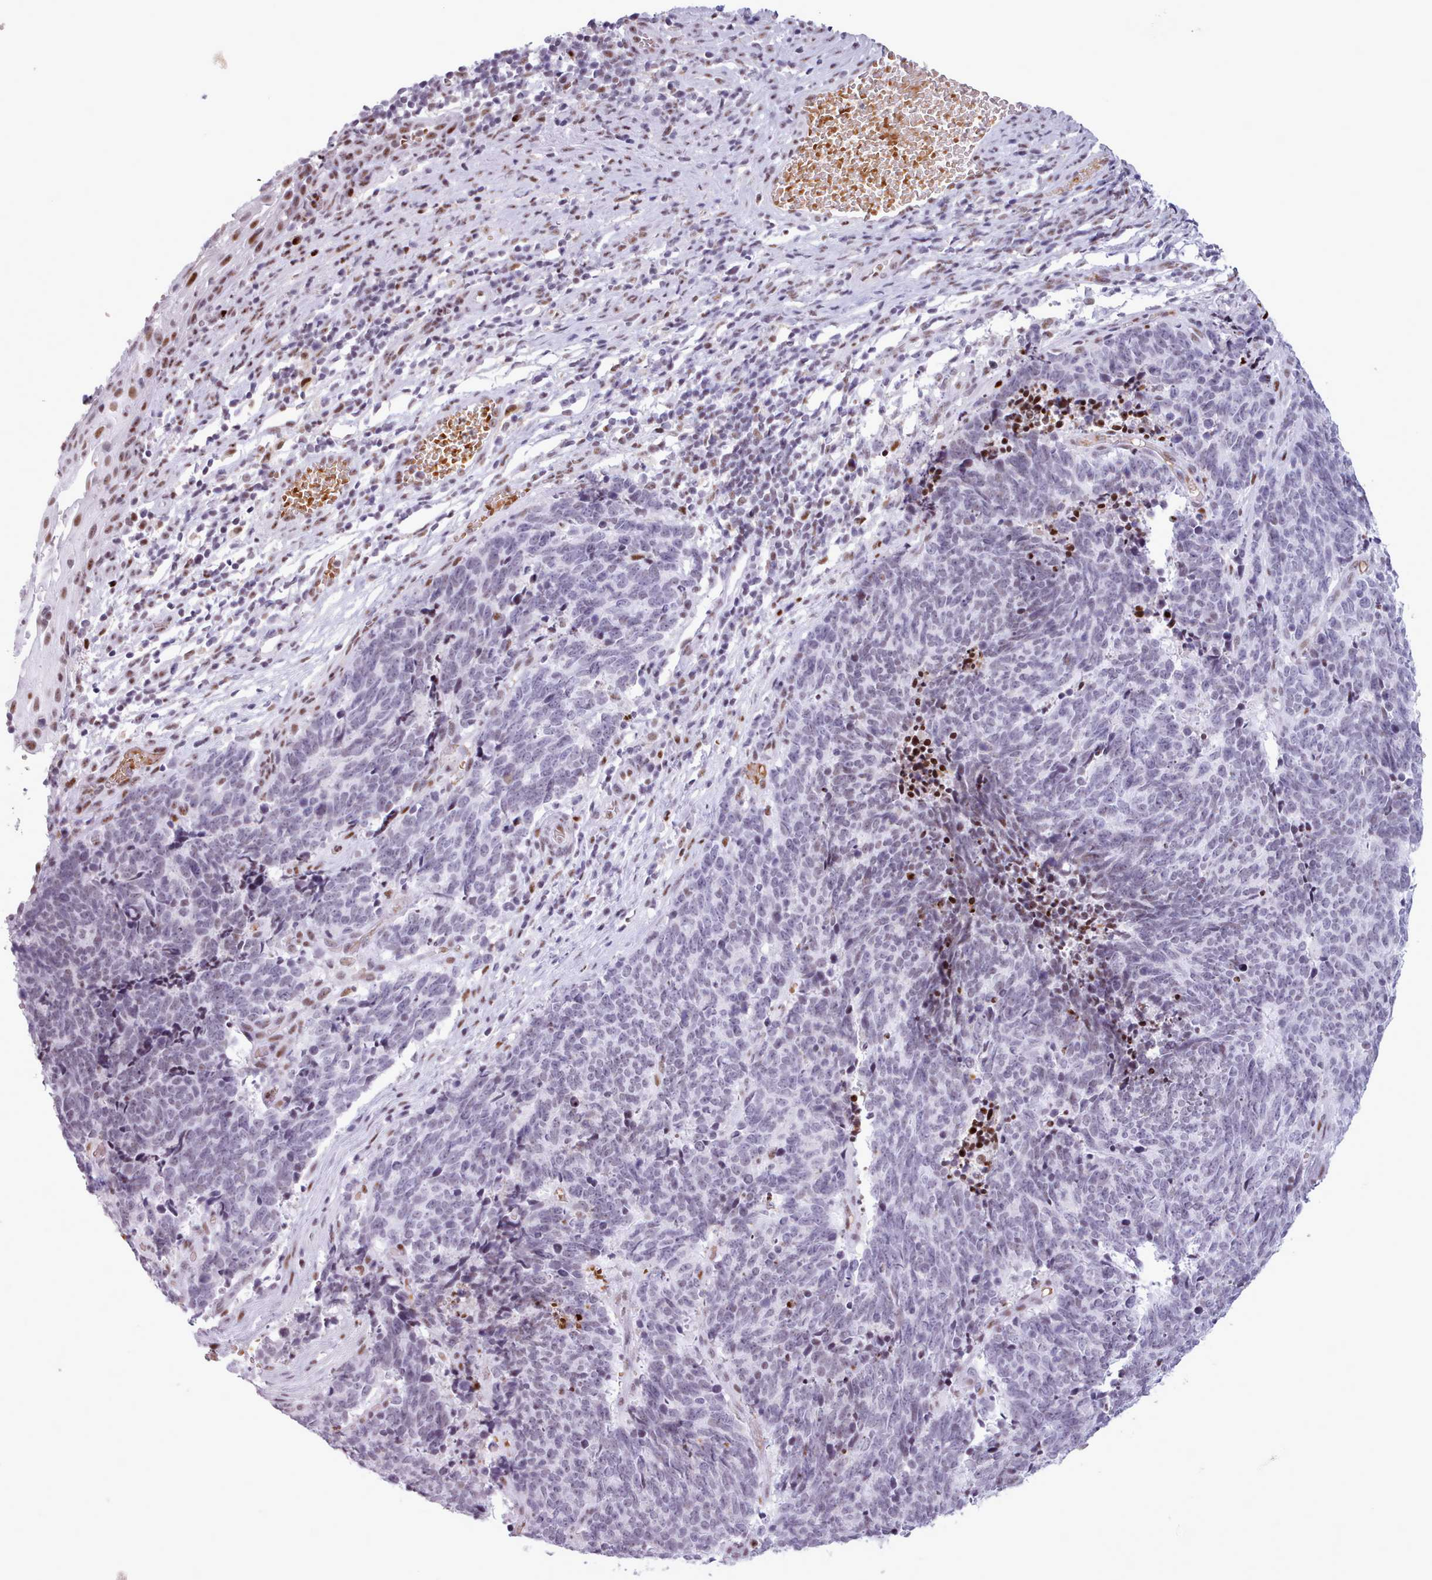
{"staining": {"intensity": "weak", "quantity": "<25%", "location": "nuclear"}, "tissue": "cervical cancer", "cell_type": "Tumor cells", "image_type": "cancer", "snomed": [{"axis": "morphology", "description": "Squamous cell carcinoma, NOS"}, {"axis": "topography", "description": "Cervix"}], "caption": "This is an IHC histopathology image of human cervical cancer (squamous cell carcinoma). There is no expression in tumor cells.", "gene": "SRSF4", "patient": {"sex": "female", "age": 29}}